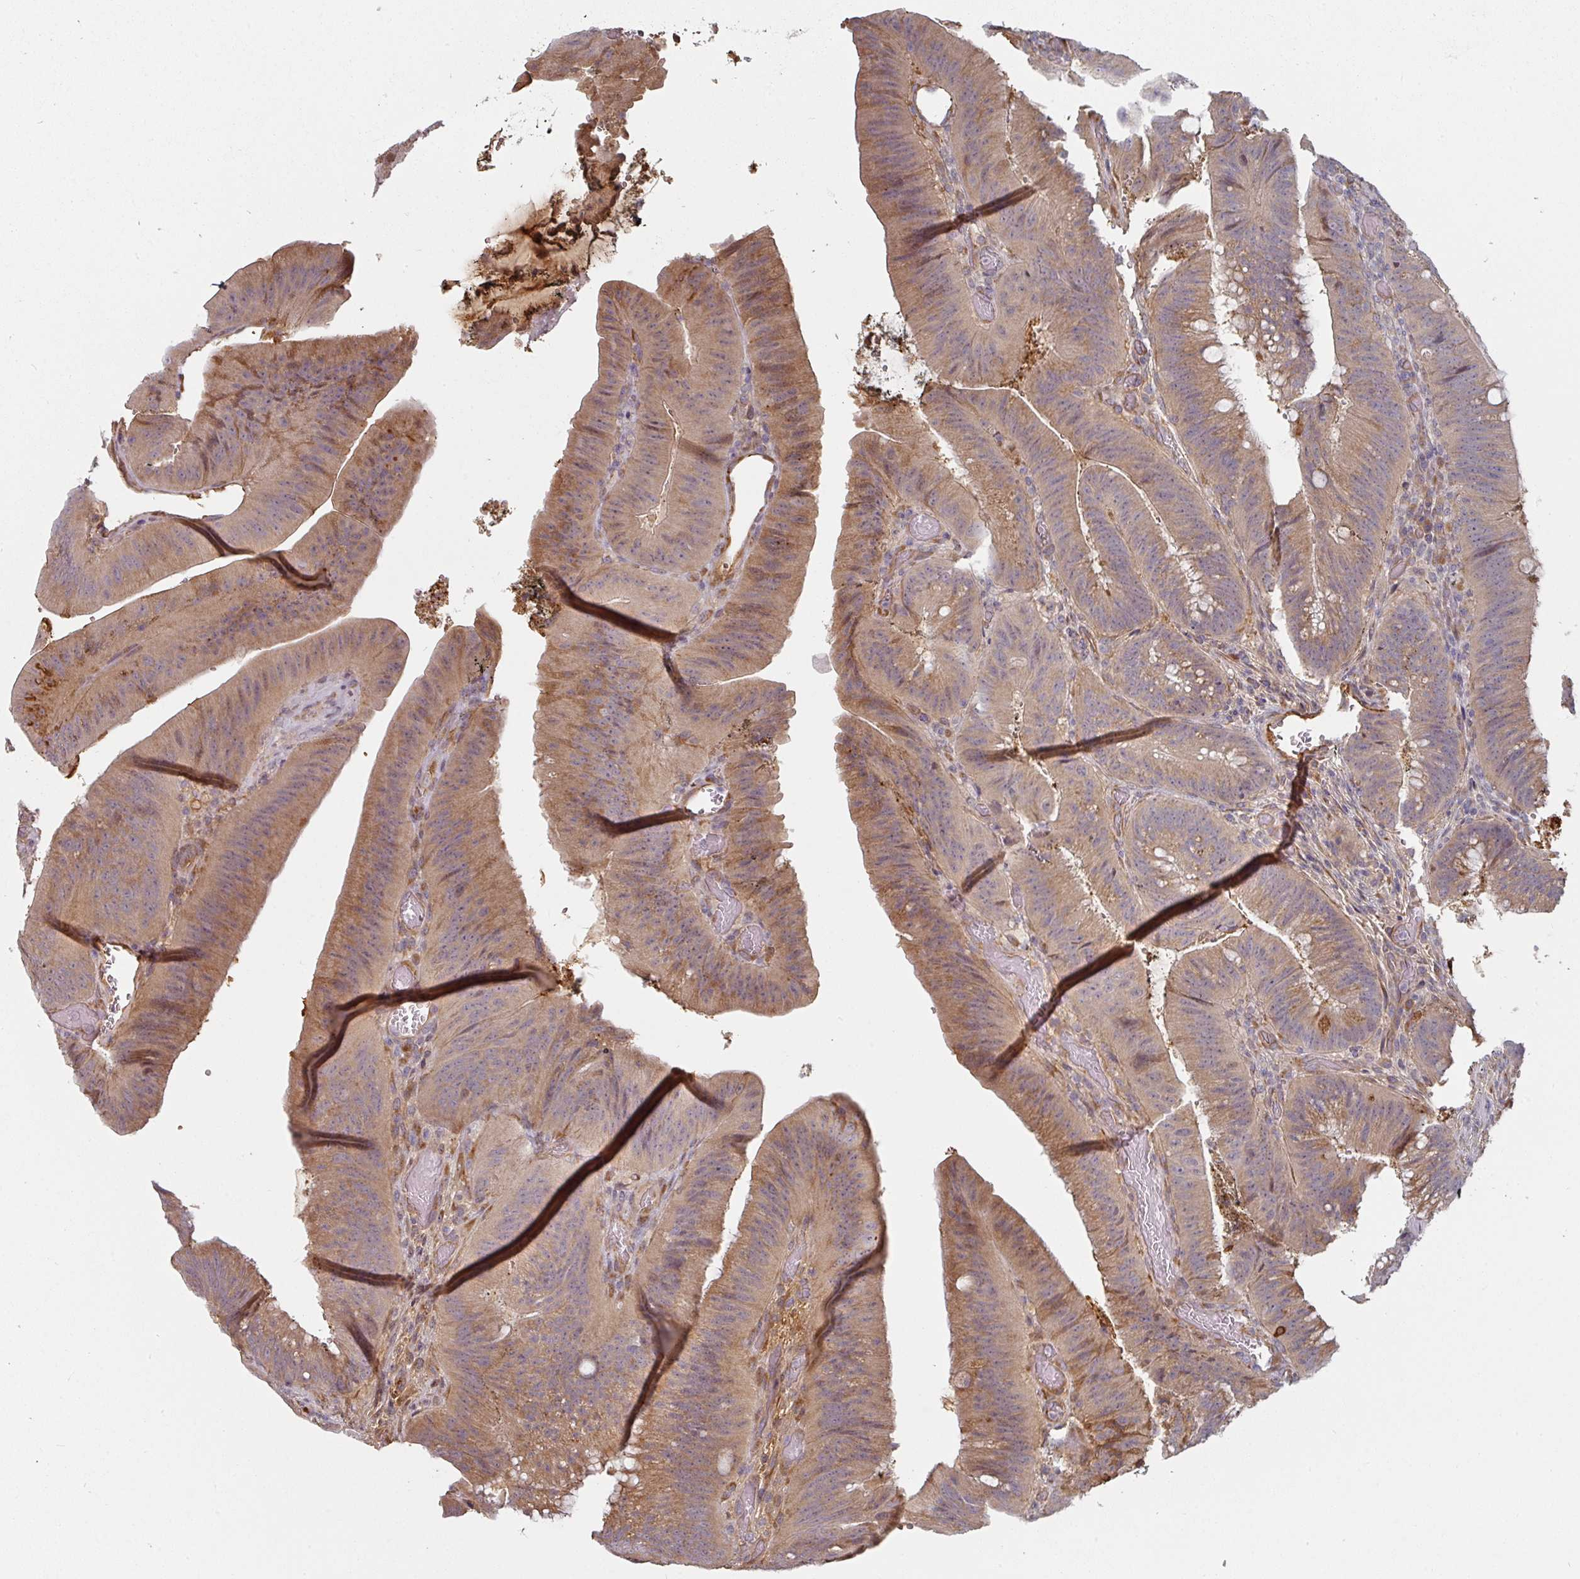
{"staining": {"intensity": "weak", "quantity": ">75%", "location": "cytoplasmic/membranous"}, "tissue": "colorectal cancer", "cell_type": "Tumor cells", "image_type": "cancer", "snomed": [{"axis": "morphology", "description": "Adenocarcinoma, NOS"}, {"axis": "topography", "description": "Colon"}], "caption": "Tumor cells display weak cytoplasmic/membranous staining in about >75% of cells in adenocarcinoma (colorectal). The staining is performed using DAB (3,3'-diaminobenzidine) brown chromogen to label protein expression. The nuclei are counter-stained blue using hematoxylin.", "gene": "CEP78", "patient": {"sex": "female", "age": 43}}